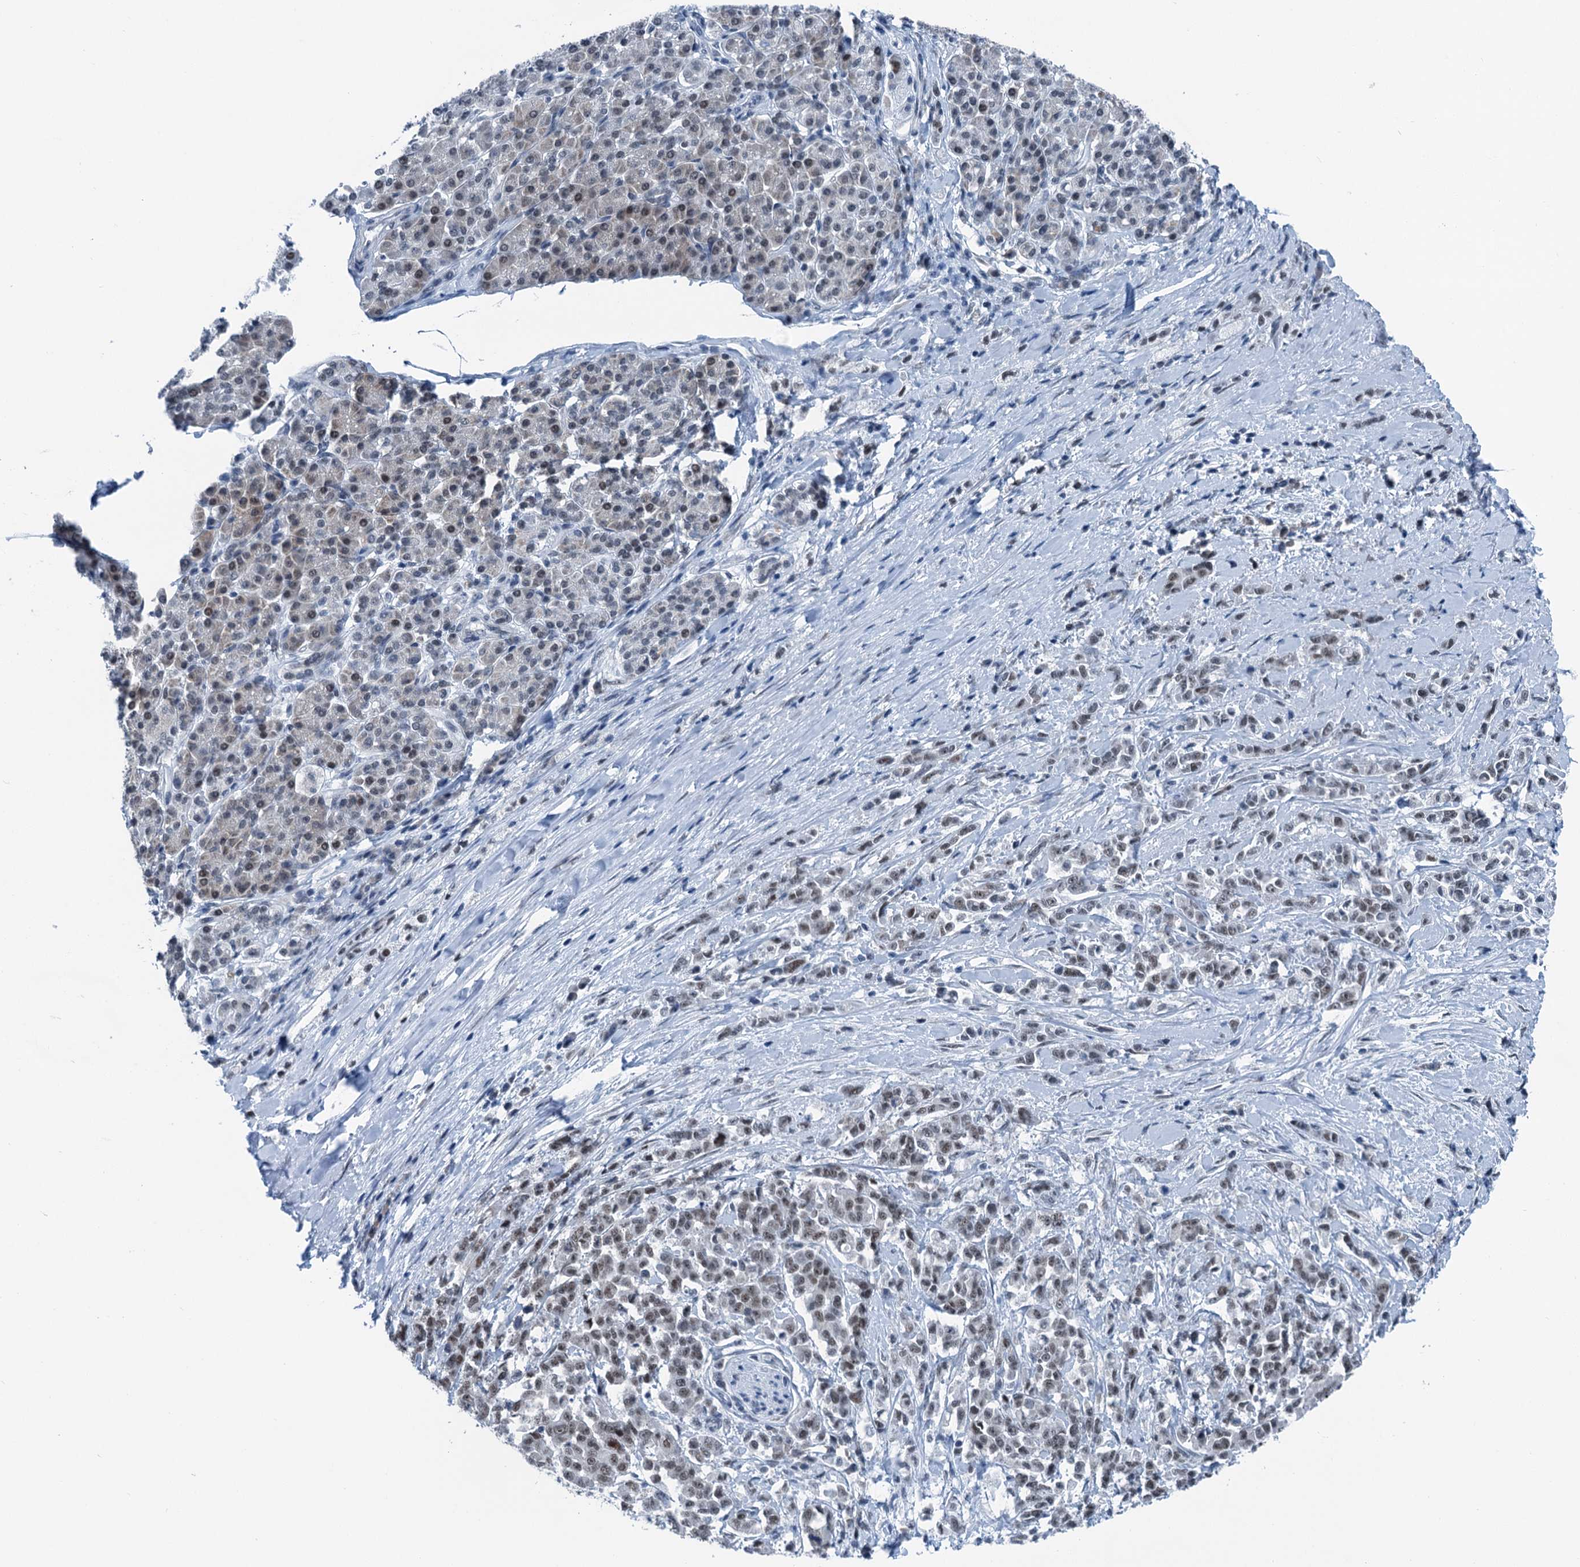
{"staining": {"intensity": "weak", "quantity": ">75%", "location": "nuclear"}, "tissue": "pancreatic cancer", "cell_type": "Tumor cells", "image_type": "cancer", "snomed": [{"axis": "morphology", "description": "Normal tissue, NOS"}, {"axis": "morphology", "description": "Adenocarcinoma, NOS"}, {"axis": "topography", "description": "Pancreas"}], "caption": "Brown immunohistochemical staining in pancreatic cancer (adenocarcinoma) shows weak nuclear positivity in about >75% of tumor cells.", "gene": "TRPT1", "patient": {"sex": "female", "age": 64}}